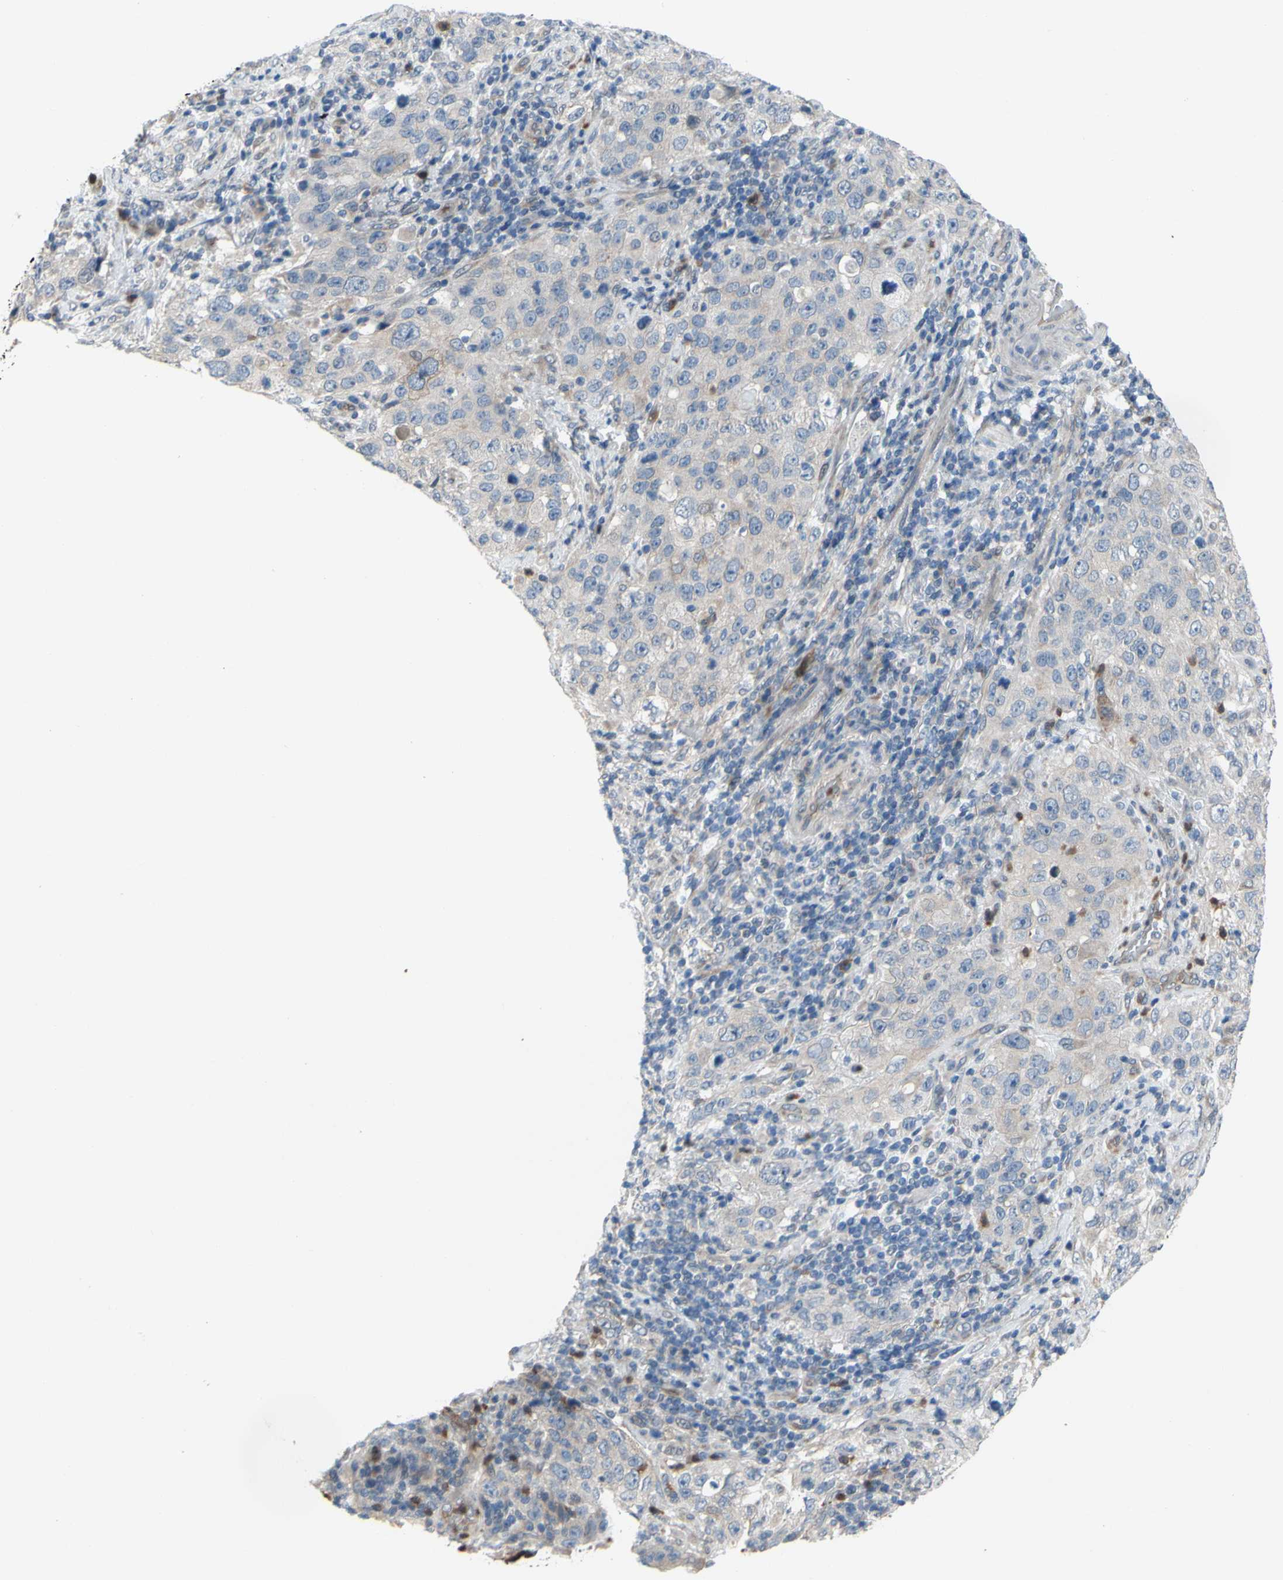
{"staining": {"intensity": "weak", "quantity": ">75%", "location": "cytoplasmic/membranous"}, "tissue": "stomach cancer", "cell_type": "Tumor cells", "image_type": "cancer", "snomed": [{"axis": "morphology", "description": "Normal tissue, NOS"}, {"axis": "morphology", "description": "Adenocarcinoma, NOS"}, {"axis": "topography", "description": "Stomach"}], "caption": "High-magnification brightfield microscopy of stomach adenocarcinoma stained with DAB (brown) and counterstained with hematoxylin (blue). tumor cells exhibit weak cytoplasmic/membranous expression is present in approximately>75% of cells. (DAB (3,3'-diaminobenzidine) IHC, brown staining for protein, blue staining for nuclei).", "gene": "GRAMD2B", "patient": {"sex": "male", "age": 48}}